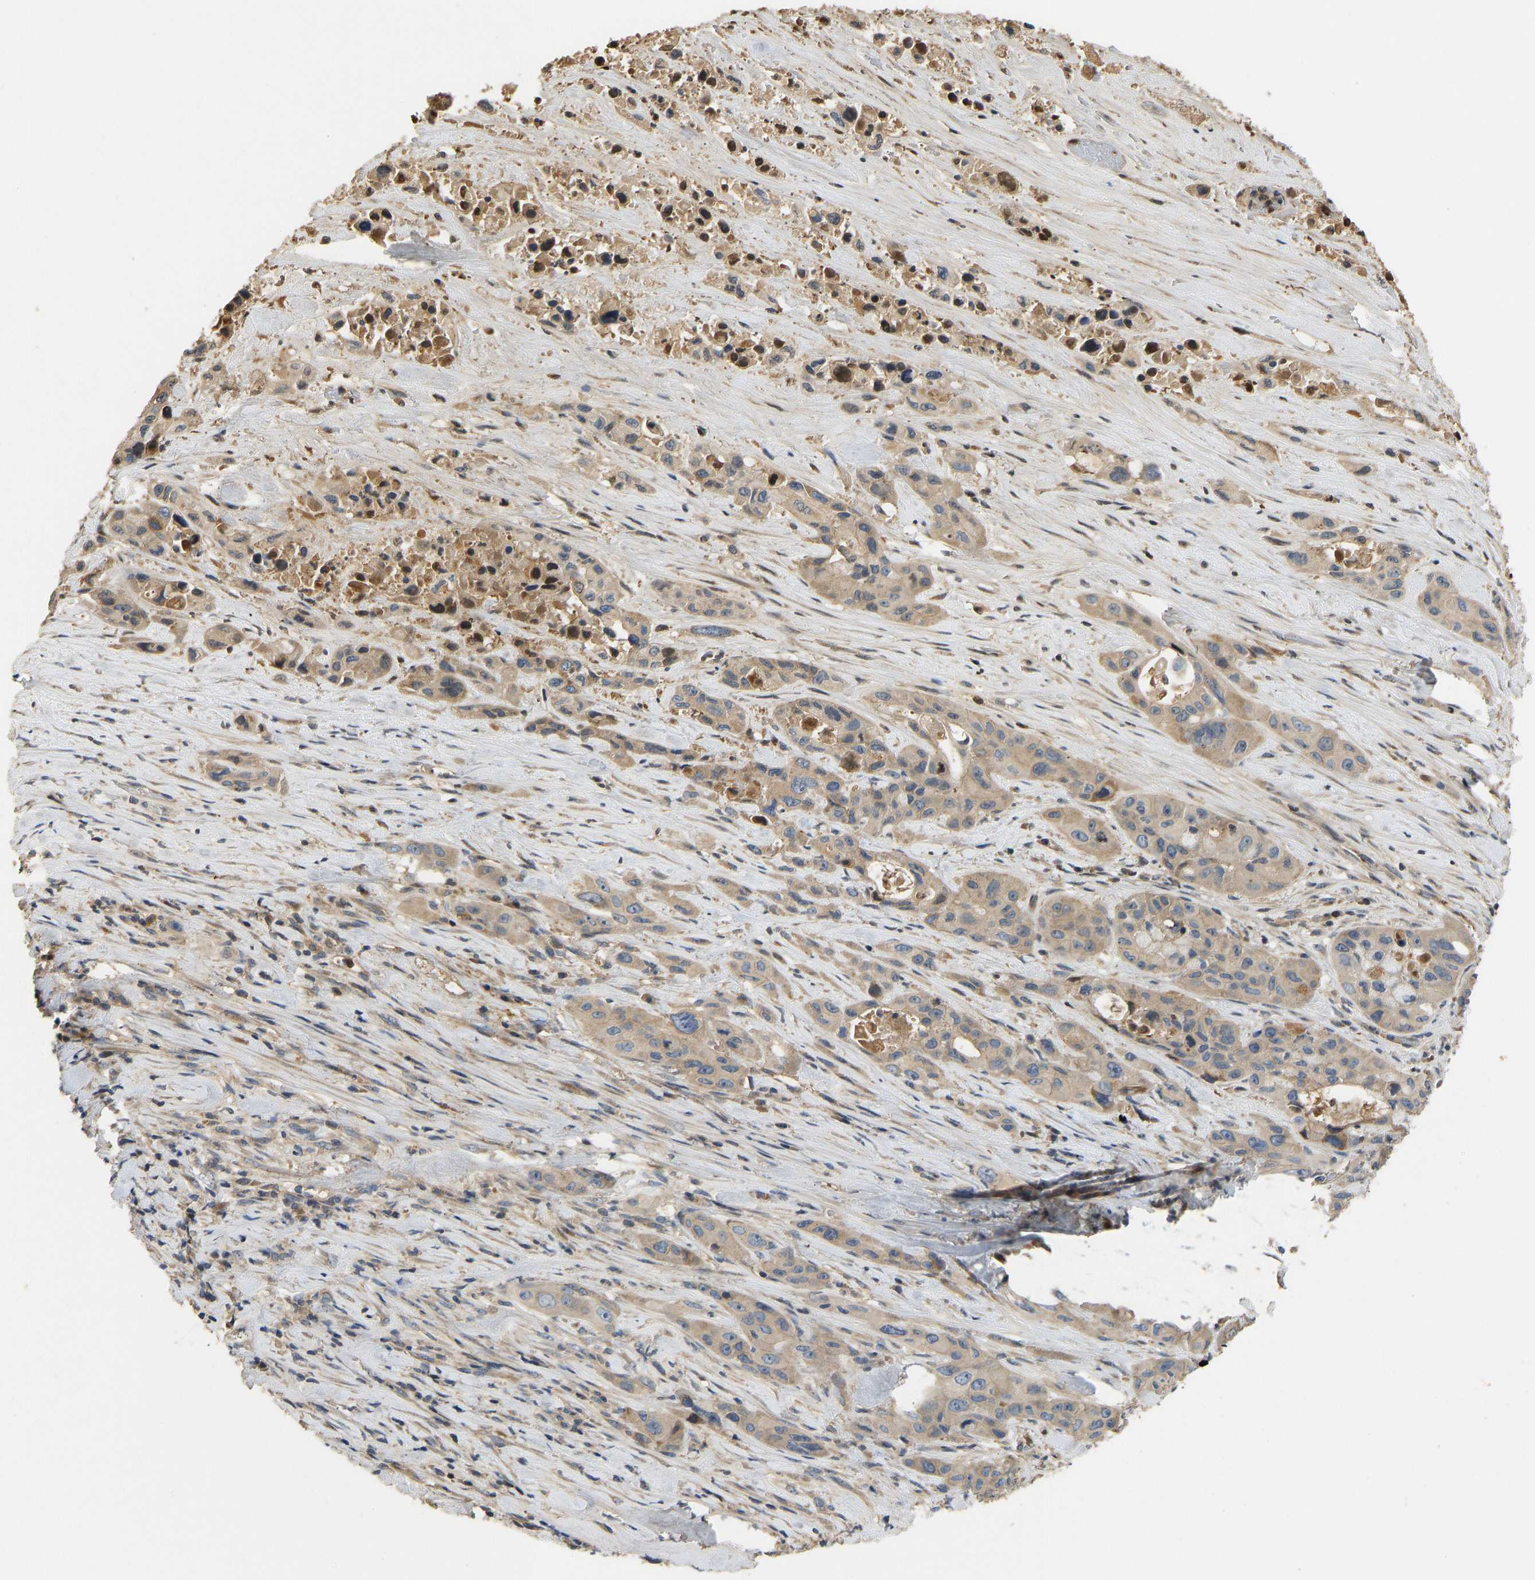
{"staining": {"intensity": "moderate", "quantity": ">75%", "location": "cytoplasmic/membranous"}, "tissue": "pancreatic cancer", "cell_type": "Tumor cells", "image_type": "cancer", "snomed": [{"axis": "morphology", "description": "Adenocarcinoma, NOS"}, {"axis": "topography", "description": "Pancreas"}], "caption": "This is an image of IHC staining of pancreatic cancer, which shows moderate expression in the cytoplasmic/membranous of tumor cells.", "gene": "VCPKMT", "patient": {"sex": "male", "age": 53}}